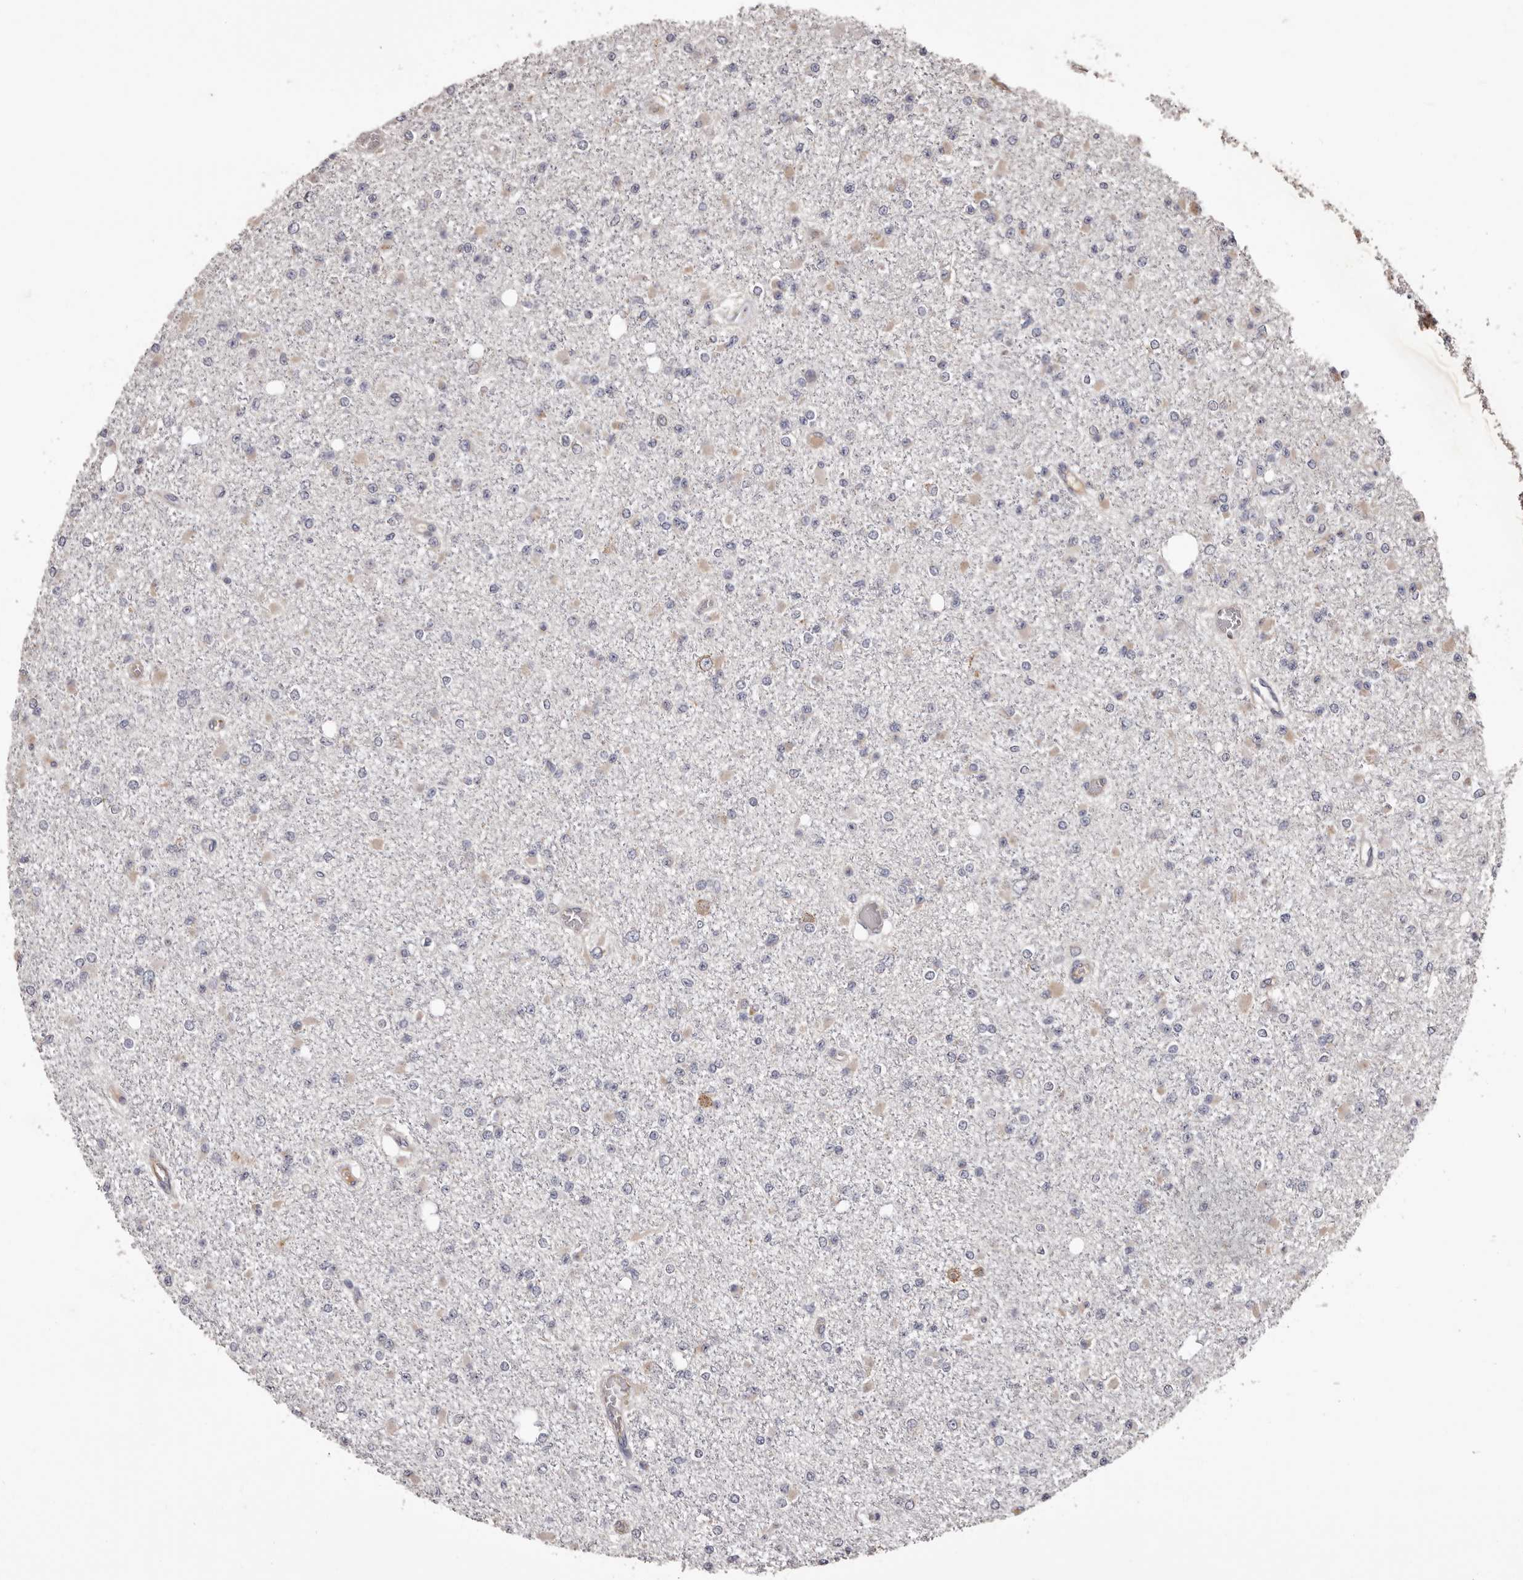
{"staining": {"intensity": "negative", "quantity": "none", "location": "none"}, "tissue": "glioma", "cell_type": "Tumor cells", "image_type": "cancer", "snomed": [{"axis": "morphology", "description": "Glioma, malignant, Low grade"}, {"axis": "topography", "description": "Brain"}], "caption": "Histopathology image shows no protein expression in tumor cells of malignant low-grade glioma tissue.", "gene": "ETNK1", "patient": {"sex": "female", "age": 22}}